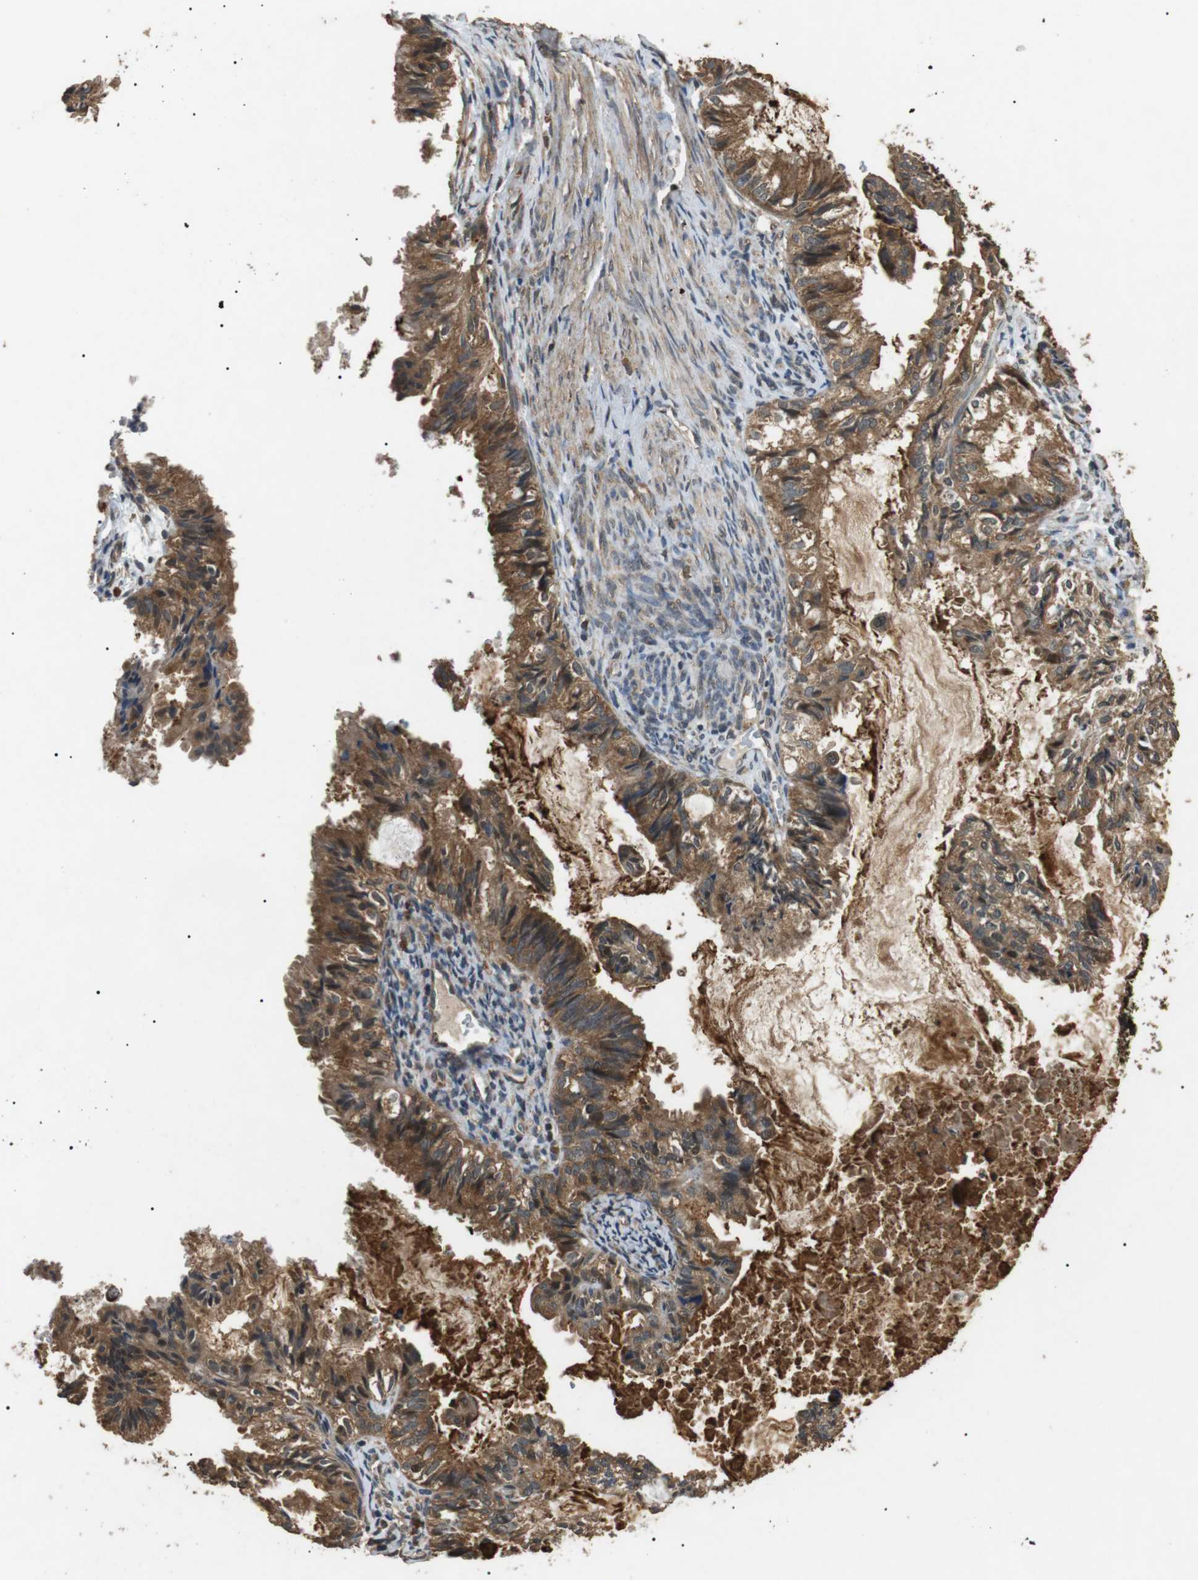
{"staining": {"intensity": "moderate", "quantity": ">75%", "location": "cytoplasmic/membranous"}, "tissue": "cervical cancer", "cell_type": "Tumor cells", "image_type": "cancer", "snomed": [{"axis": "morphology", "description": "Normal tissue, NOS"}, {"axis": "morphology", "description": "Adenocarcinoma, NOS"}, {"axis": "topography", "description": "Cervix"}, {"axis": "topography", "description": "Endometrium"}], "caption": "This is an image of immunohistochemistry (IHC) staining of cervical cancer (adenocarcinoma), which shows moderate expression in the cytoplasmic/membranous of tumor cells.", "gene": "TBC1D15", "patient": {"sex": "female", "age": 86}}